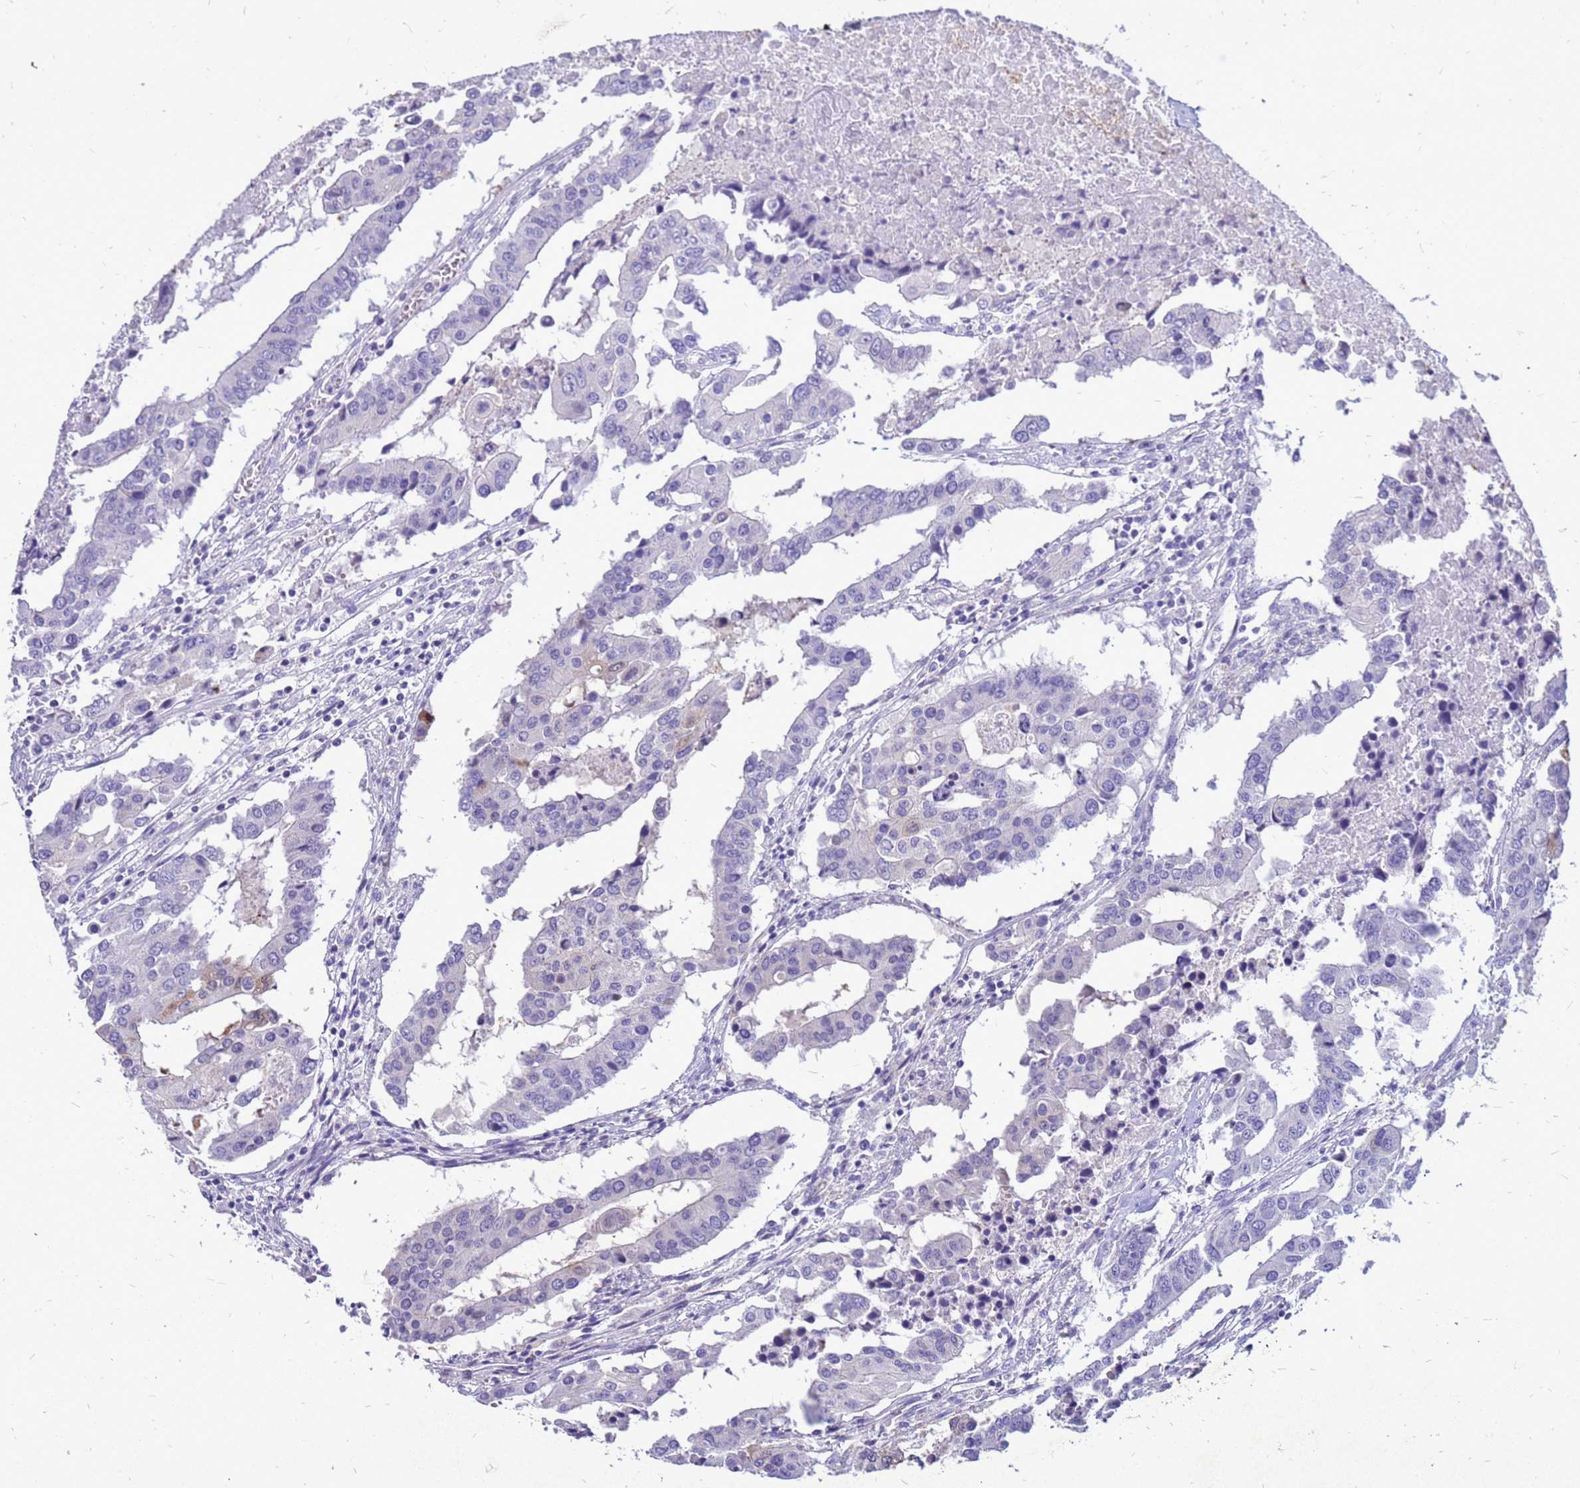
{"staining": {"intensity": "negative", "quantity": "none", "location": "none"}, "tissue": "colorectal cancer", "cell_type": "Tumor cells", "image_type": "cancer", "snomed": [{"axis": "morphology", "description": "Adenocarcinoma, NOS"}, {"axis": "topography", "description": "Colon"}], "caption": "The IHC image has no significant expression in tumor cells of colorectal cancer tissue.", "gene": "AKR1C1", "patient": {"sex": "male", "age": 77}}